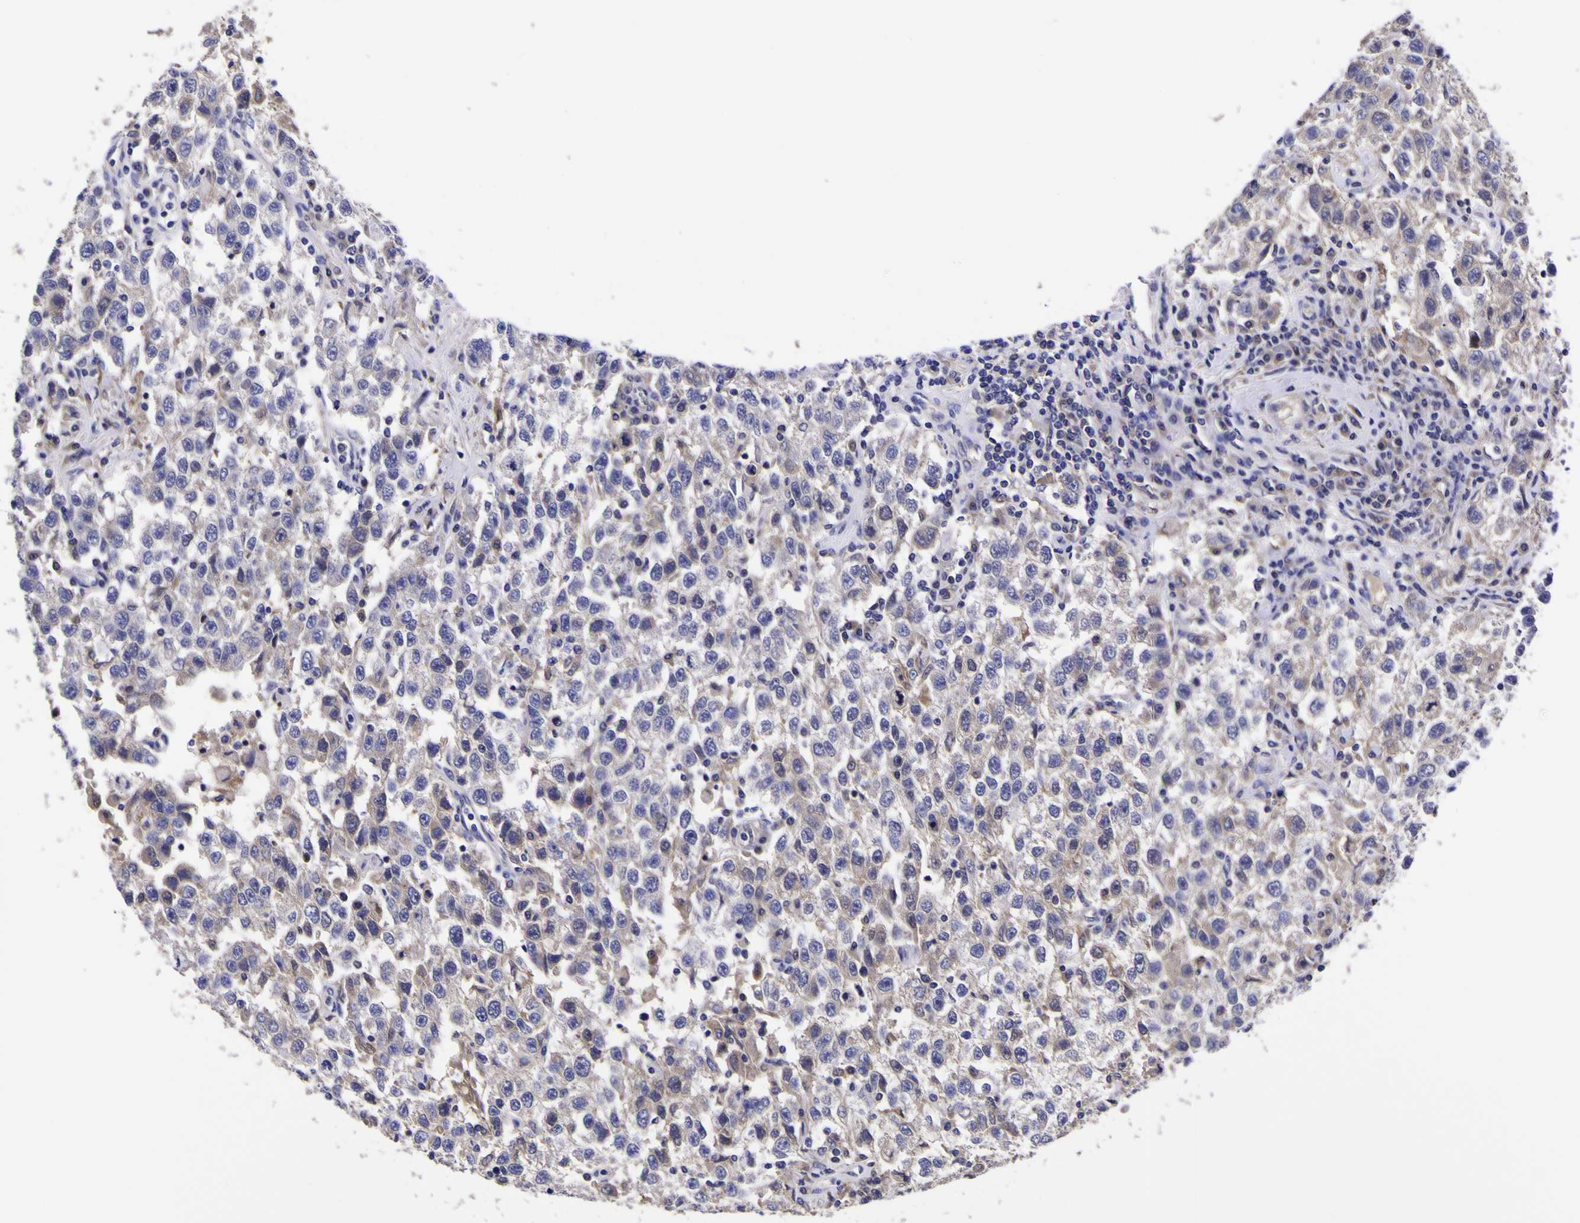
{"staining": {"intensity": "negative", "quantity": "none", "location": "none"}, "tissue": "testis cancer", "cell_type": "Tumor cells", "image_type": "cancer", "snomed": [{"axis": "morphology", "description": "Seminoma, NOS"}, {"axis": "topography", "description": "Testis"}], "caption": "The IHC photomicrograph has no significant positivity in tumor cells of testis seminoma tissue.", "gene": "MAPK14", "patient": {"sex": "male", "age": 41}}